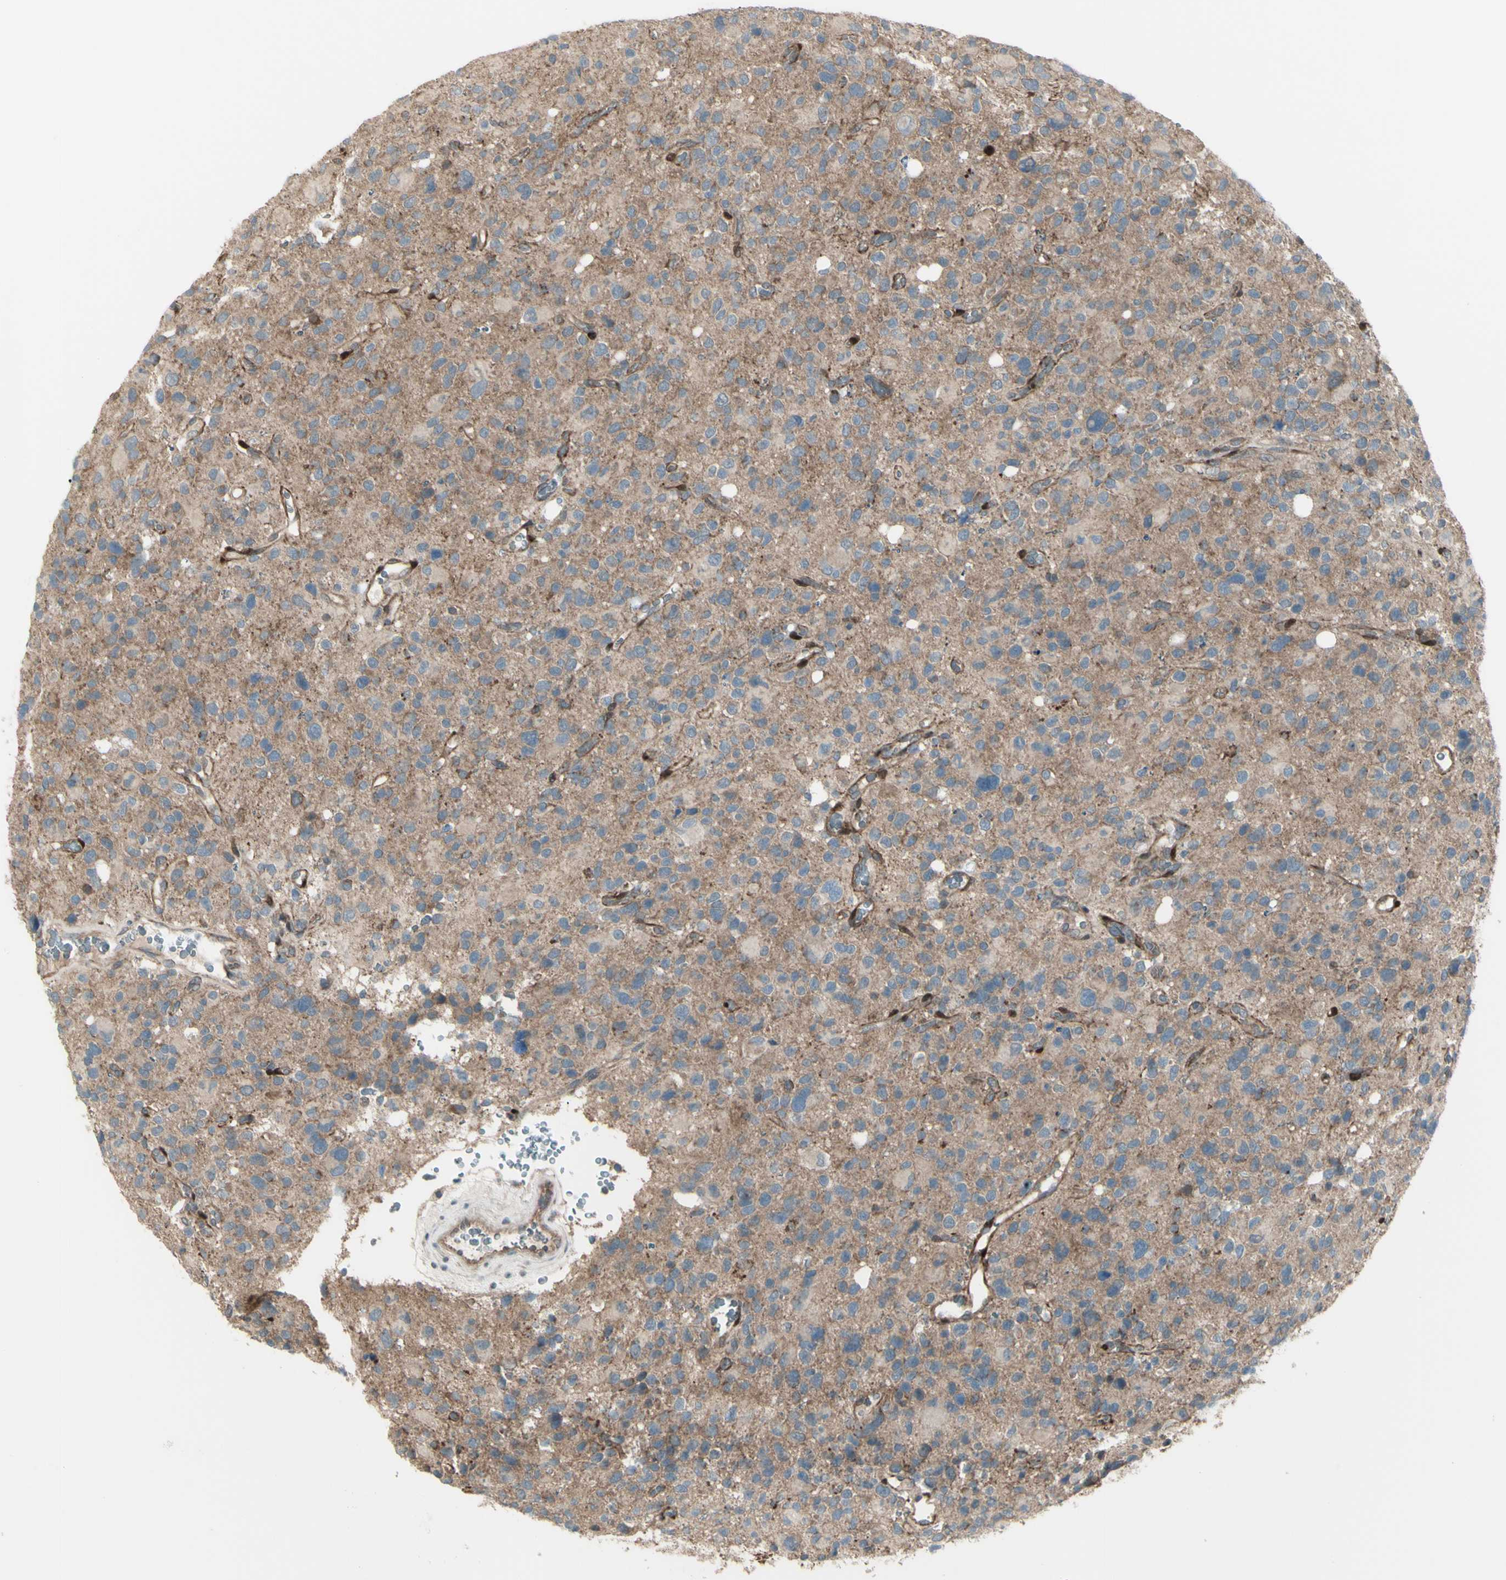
{"staining": {"intensity": "negative", "quantity": "none", "location": "none"}, "tissue": "glioma", "cell_type": "Tumor cells", "image_type": "cancer", "snomed": [{"axis": "morphology", "description": "Glioma, malignant, High grade"}, {"axis": "topography", "description": "Brain"}], "caption": "A photomicrograph of human malignant glioma (high-grade) is negative for staining in tumor cells.", "gene": "NAXD", "patient": {"sex": "male", "age": 48}}